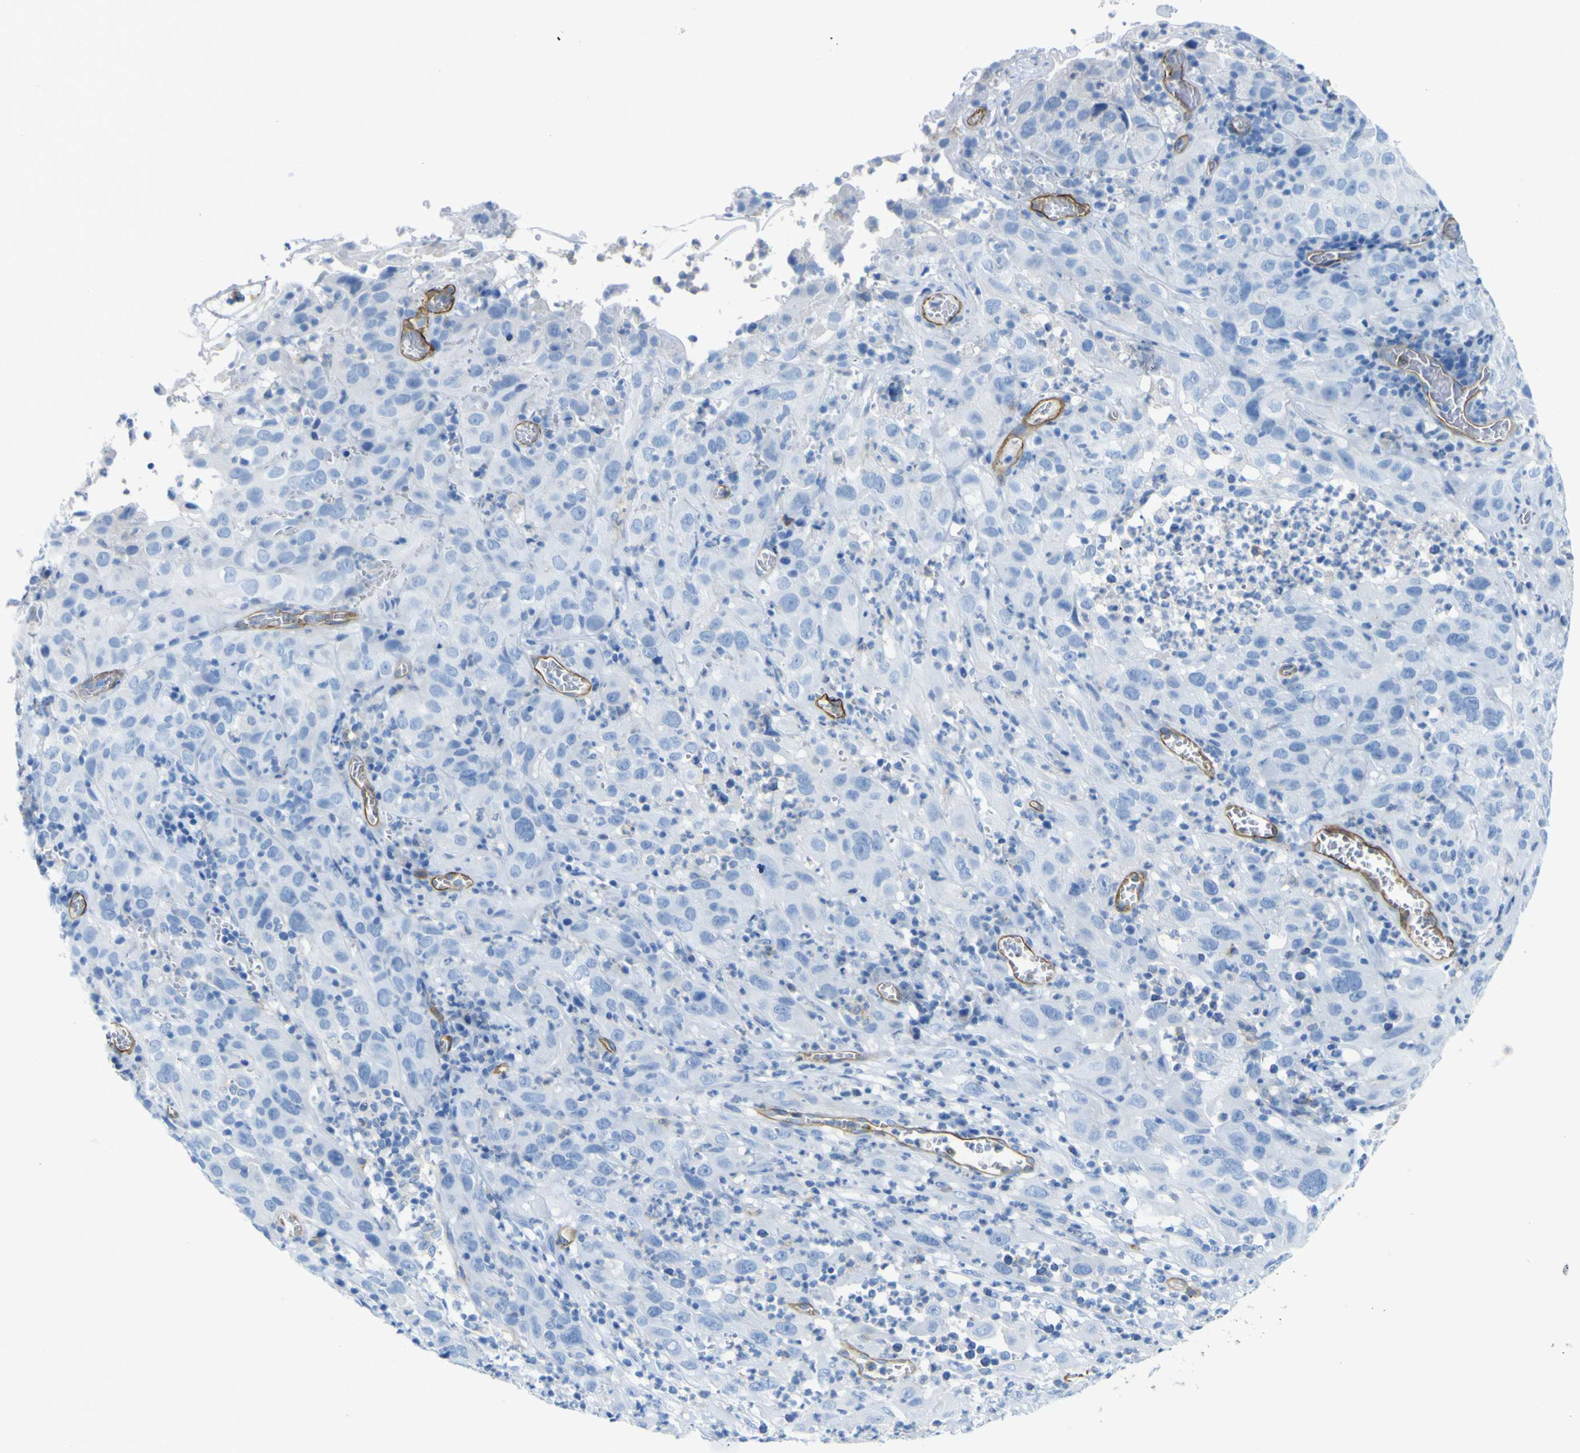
{"staining": {"intensity": "negative", "quantity": "none", "location": "none"}, "tissue": "cervical cancer", "cell_type": "Tumor cells", "image_type": "cancer", "snomed": [{"axis": "morphology", "description": "Squamous cell carcinoma, NOS"}, {"axis": "topography", "description": "Cervix"}], "caption": "Immunohistochemistry of cervical cancer demonstrates no positivity in tumor cells.", "gene": "CD93", "patient": {"sex": "female", "age": 32}}